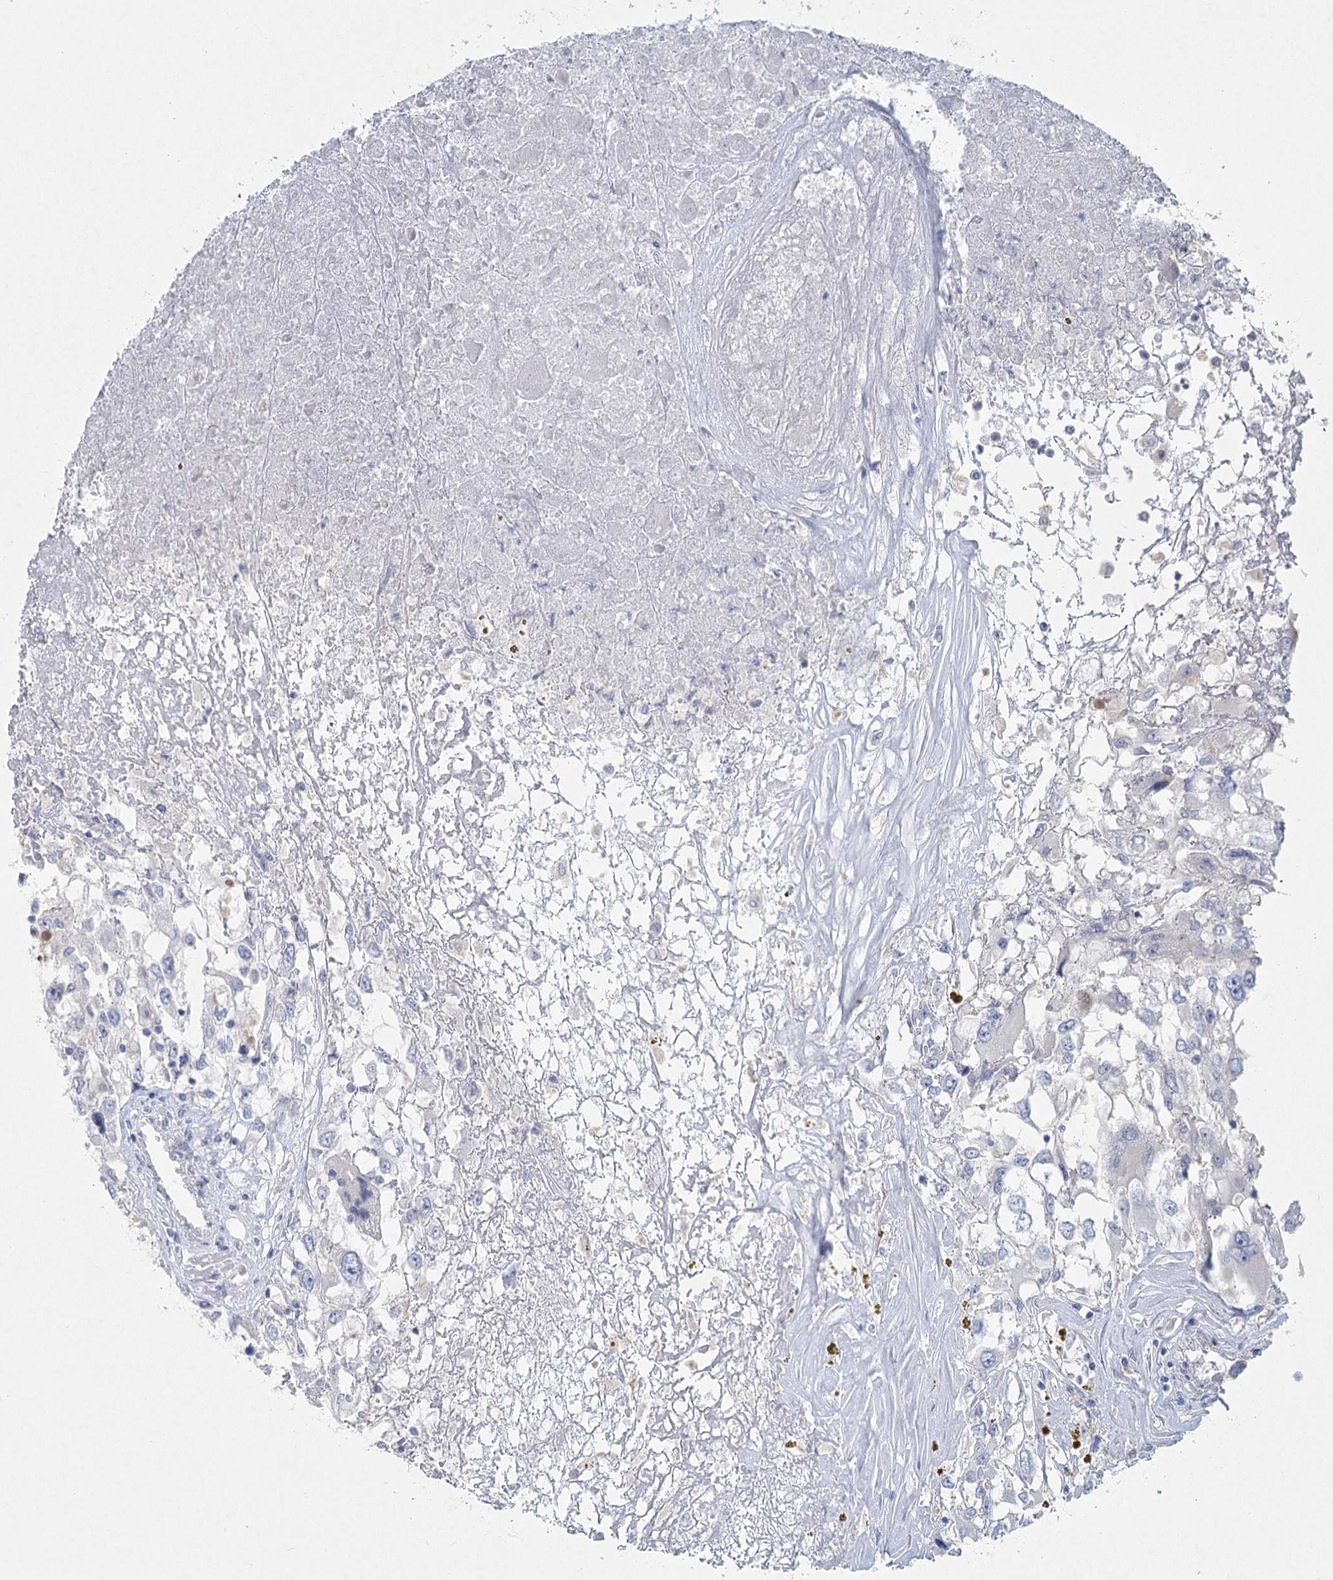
{"staining": {"intensity": "negative", "quantity": "none", "location": "none"}, "tissue": "renal cancer", "cell_type": "Tumor cells", "image_type": "cancer", "snomed": [{"axis": "morphology", "description": "Adenocarcinoma, NOS"}, {"axis": "topography", "description": "Kidney"}], "caption": "Human adenocarcinoma (renal) stained for a protein using immunohistochemistry shows no staining in tumor cells.", "gene": "DNMBP", "patient": {"sex": "female", "age": 52}}